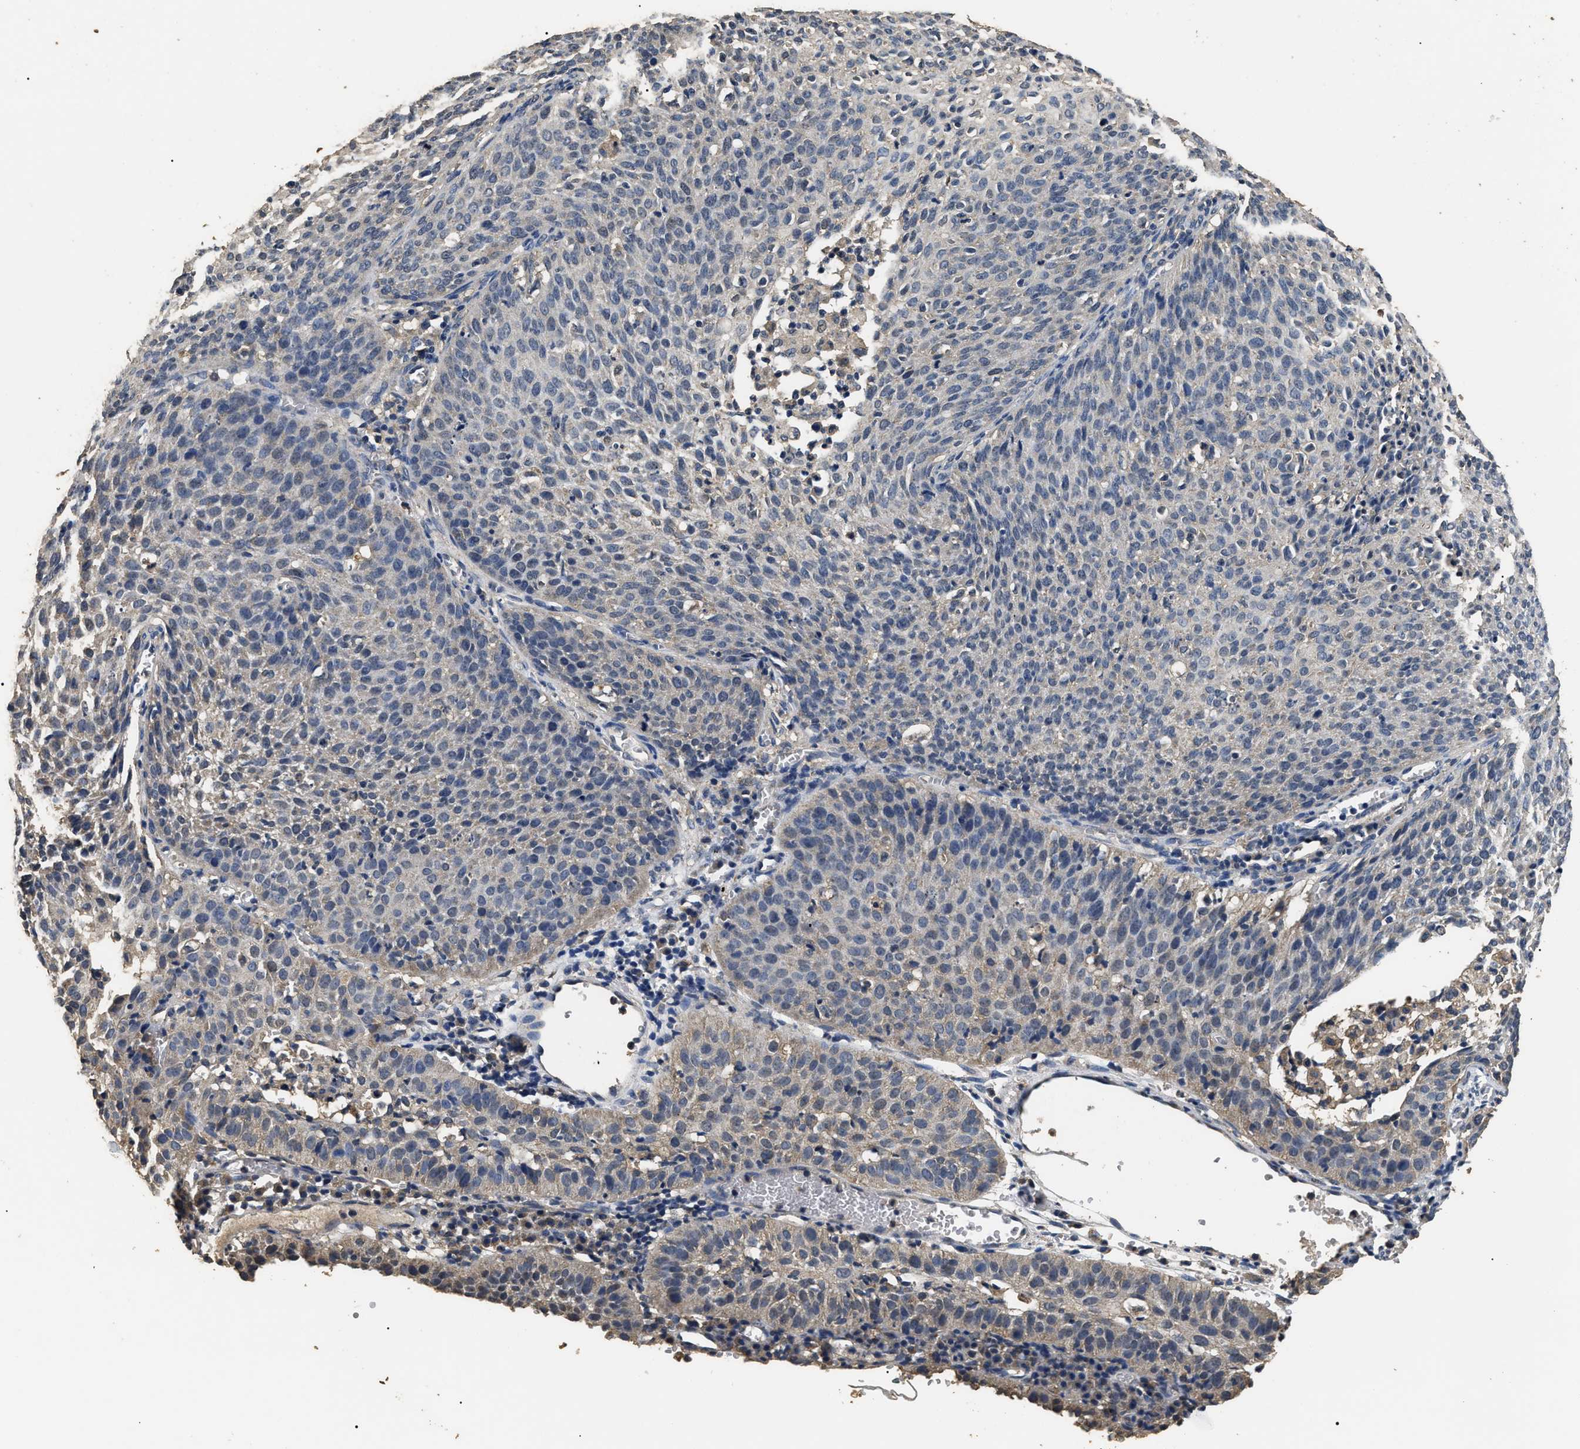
{"staining": {"intensity": "negative", "quantity": "none", "location": "none"}, "tissue": "cervical cancer", "cell_type": "Tumor cells", "image_type": "cancer", "snomed": [{"axis": "morphology", "description": "Squamous cell carcinoma, NOS"}, {"axis": "topography", "description": "Cervix"}], "caption": "DAB immunohistochemical staining of squamous cell carcinoma (cervical) displays no significant expression in tumor cells.", "gene": "PSMD8", "patient": {"sex": "female", "age": 38}}